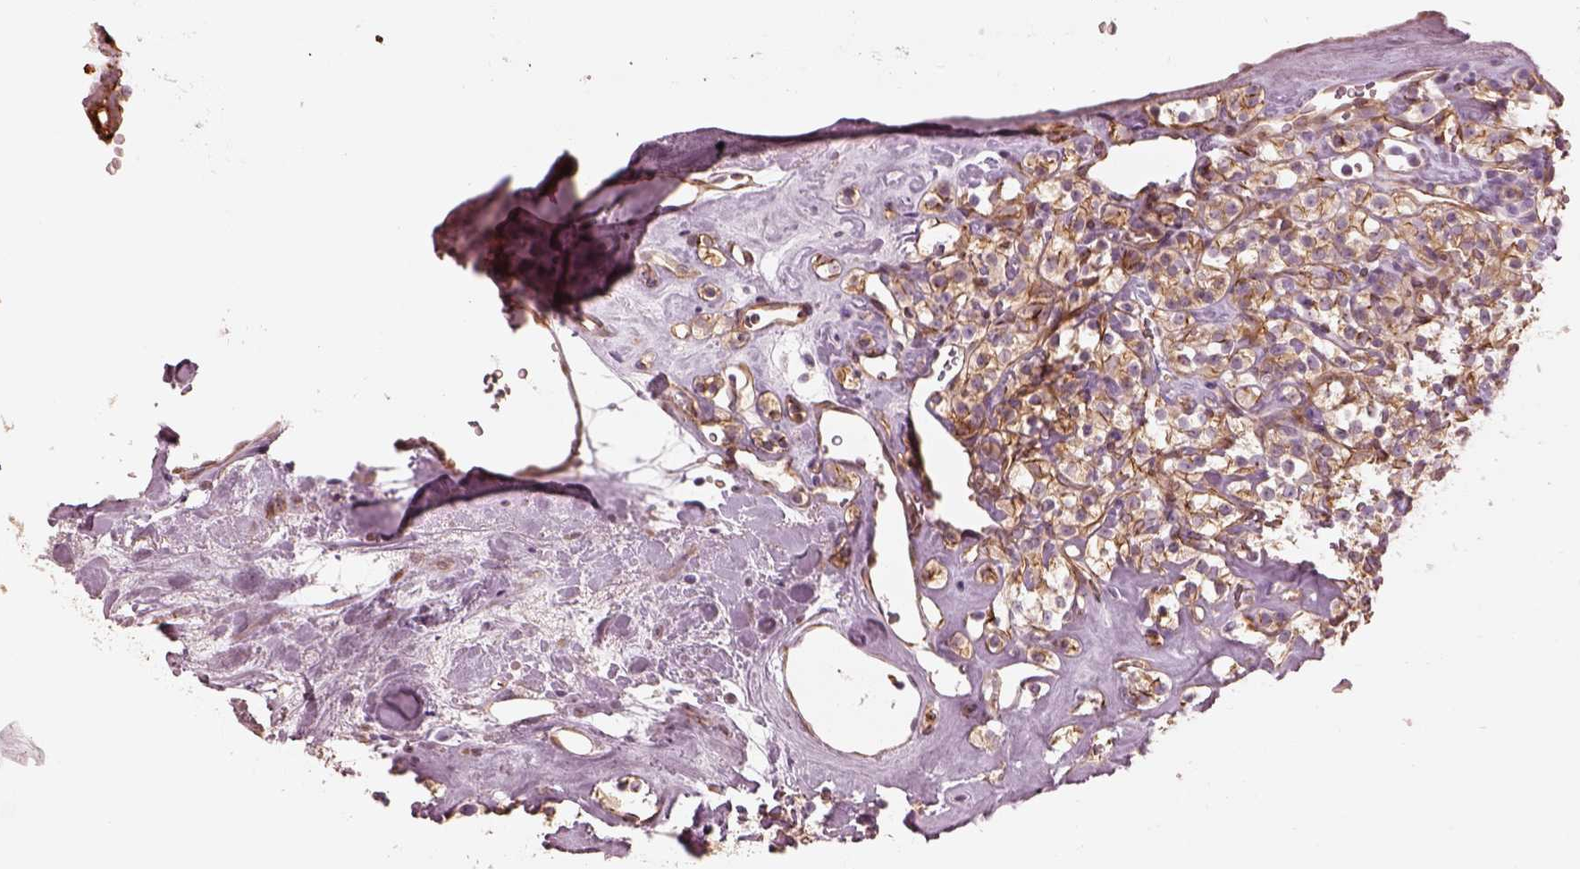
{"staining": {"intensity": "moderate", "quantity": ">75%", "location": "cytoplasmic/membranous"}, "tissue": "renal cancer", "cell_type": "Tumor cells", "image_type": "cancer", "snomed": [{"axis": "morphology", "description": "Adenocarcinoma, NOS"}, {"axis": "topography", "description": "Kidney"}], "caption": "Protein analysis of renal cancer tissue reveals moderate cytoplasmic/membranous positivity in approximately >75% of tumor cells.", "gene": "CRYM", "patient": {"sex": "male", "age": 77}}